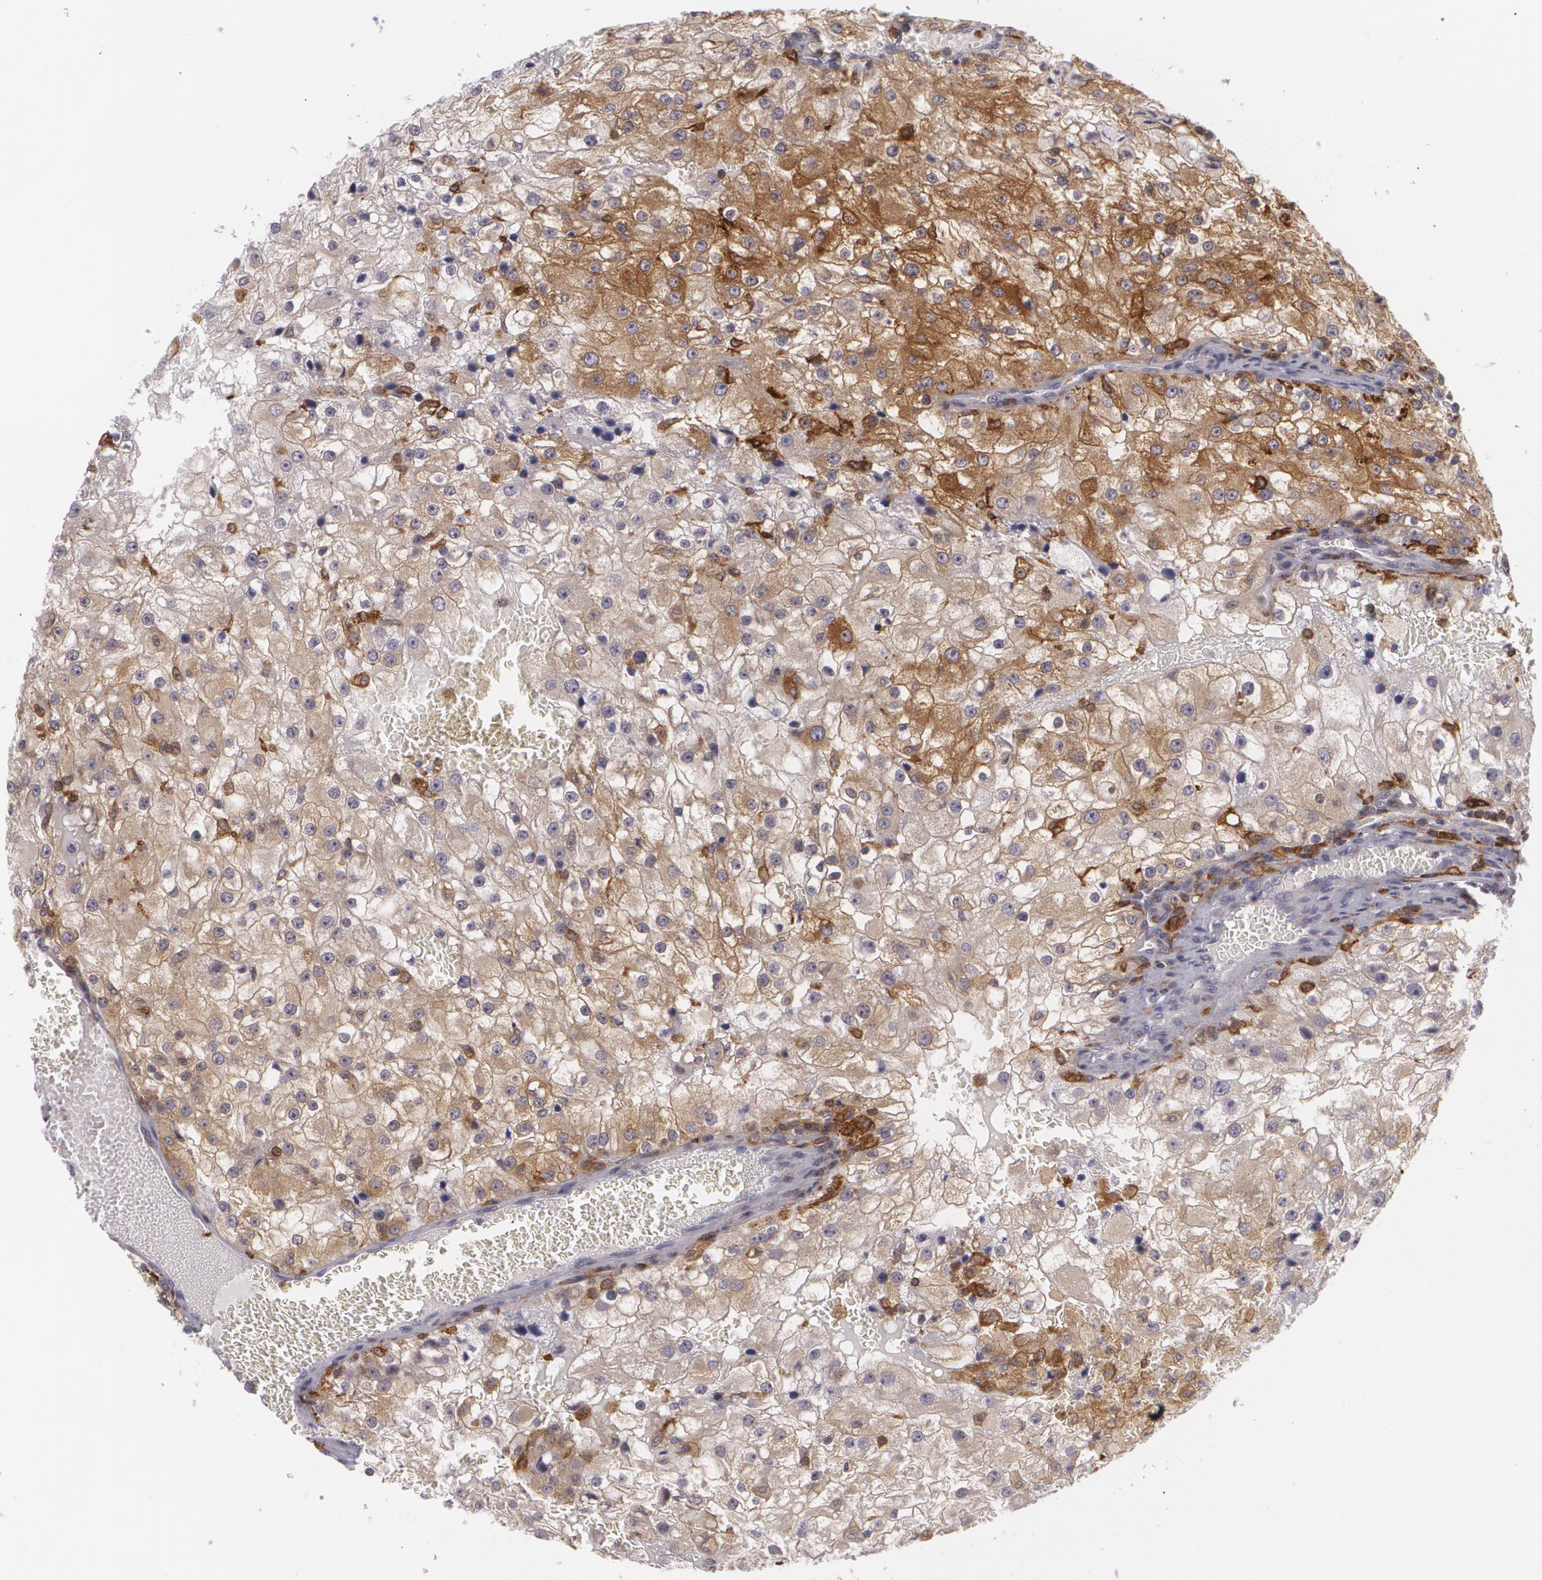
{"staining": {"intensity": "moderate", "quantity": "25%-75%", "location": "cytoplasmic/membranous"}, "tissue": "renal cancer", "cell_type": "Tumor cells", "image_type": "cancer", "snomed": [{"axis": "morphology", "description": "Adenocarcinoma, NOS"}, {"axis": "topography", "description": "Kidney"}], "caption": "This is a micrograph of immunohistochemistry staining of renal cancer (adenocarcinoma), which shows moderate staining in the cytoplasmic/membranous of tumor cells.", "gene": "BIN1", "patient": {"sex": "female", "age": 74}}